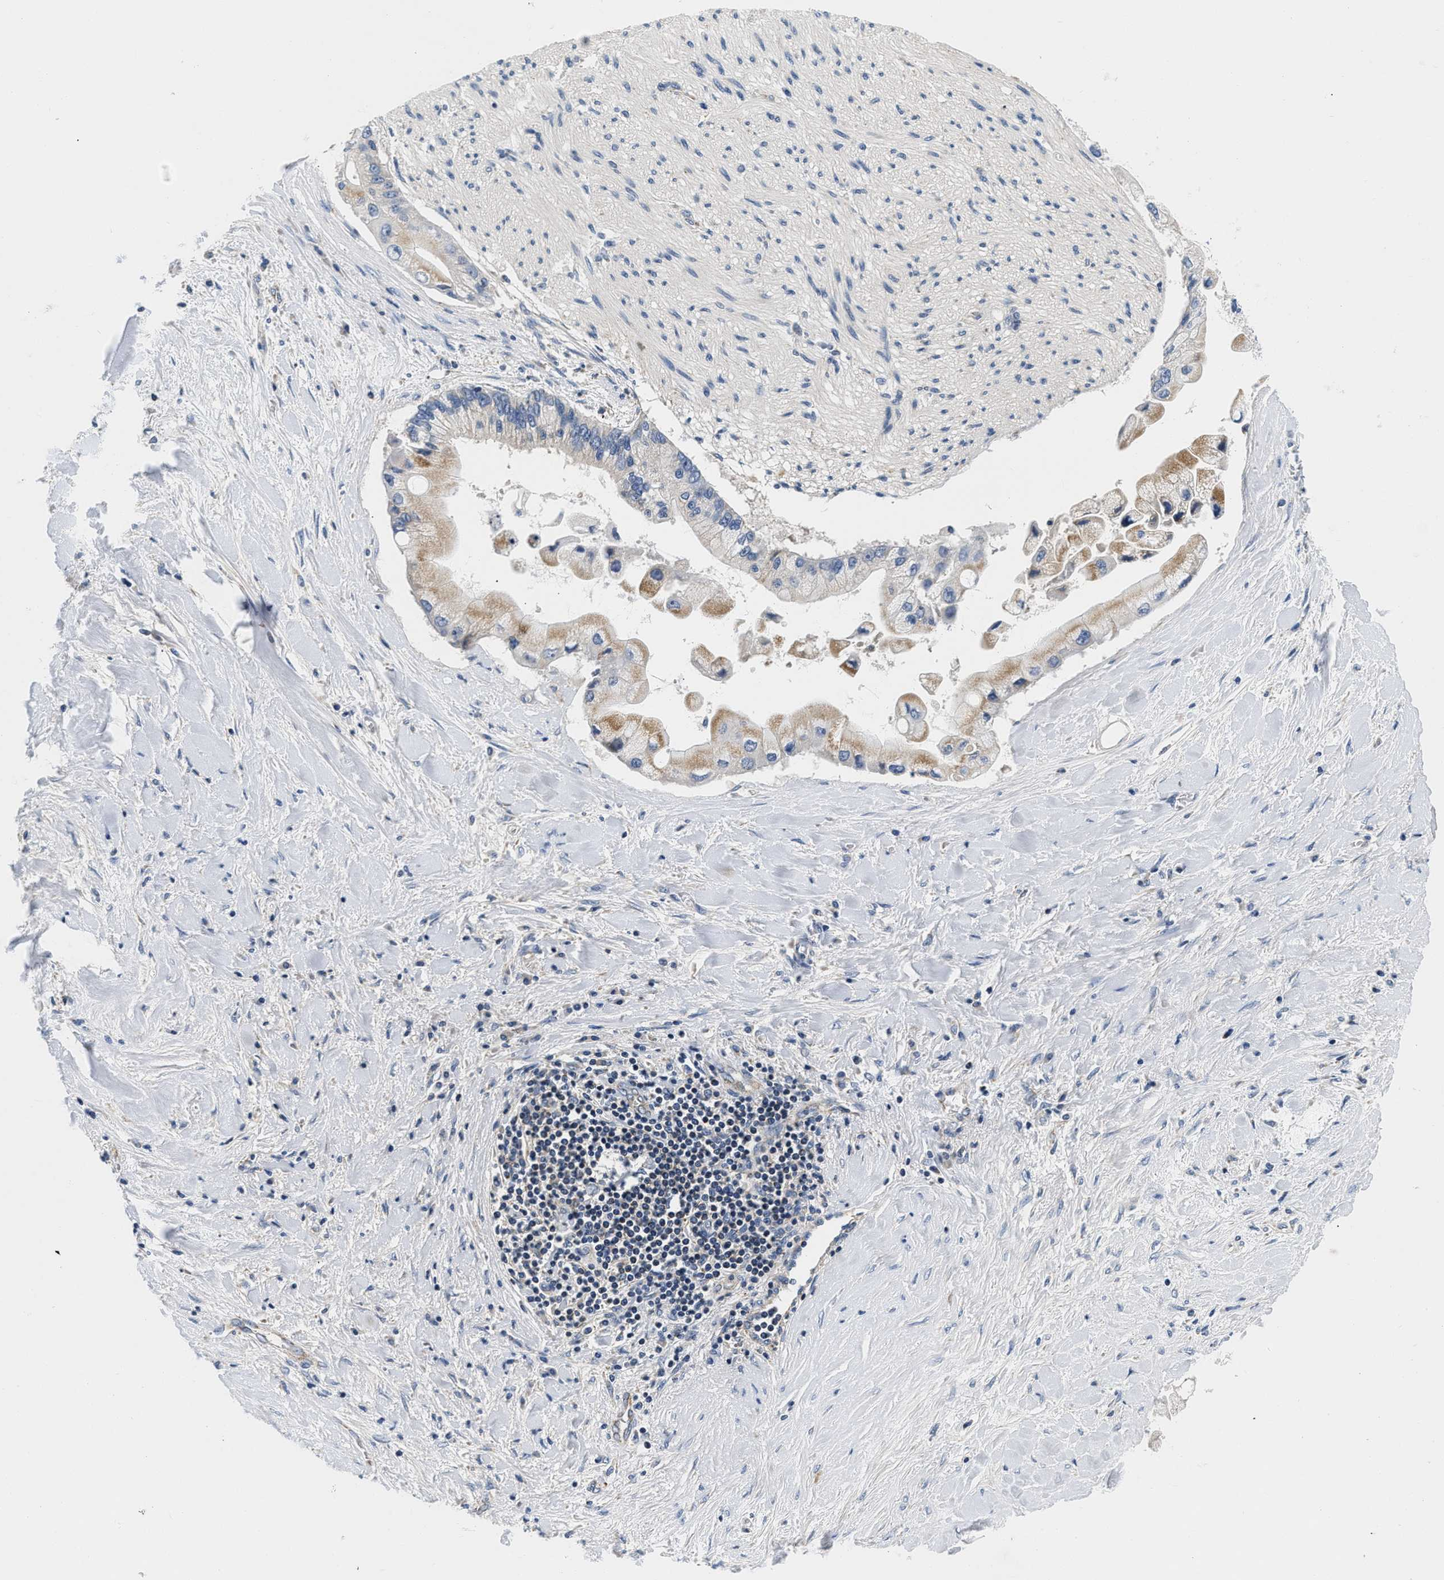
{"staining": {"intensity": "weak", "quantity": "25%-75%", "location": "cytoplasmic/membranous"}, "tissue": "liver cancer", "cell_type": "Tumor cells", "image_type": "cancer", "snomed": [{"axis": "morphology", "description": "Cholangiocarcinoma"}, {"axis": "topography", "description": "Liver"}], "caption": "Immunohistochemistry (IHC) photomicrograph of liver cancer stained for a protein (brown), which displays low levels of weak cytoplasmic/membranous positivity in approximately 25%-75% of tumor cells.", "gene": "PDP1", "patient": {"sex": "male", "age": 50}}